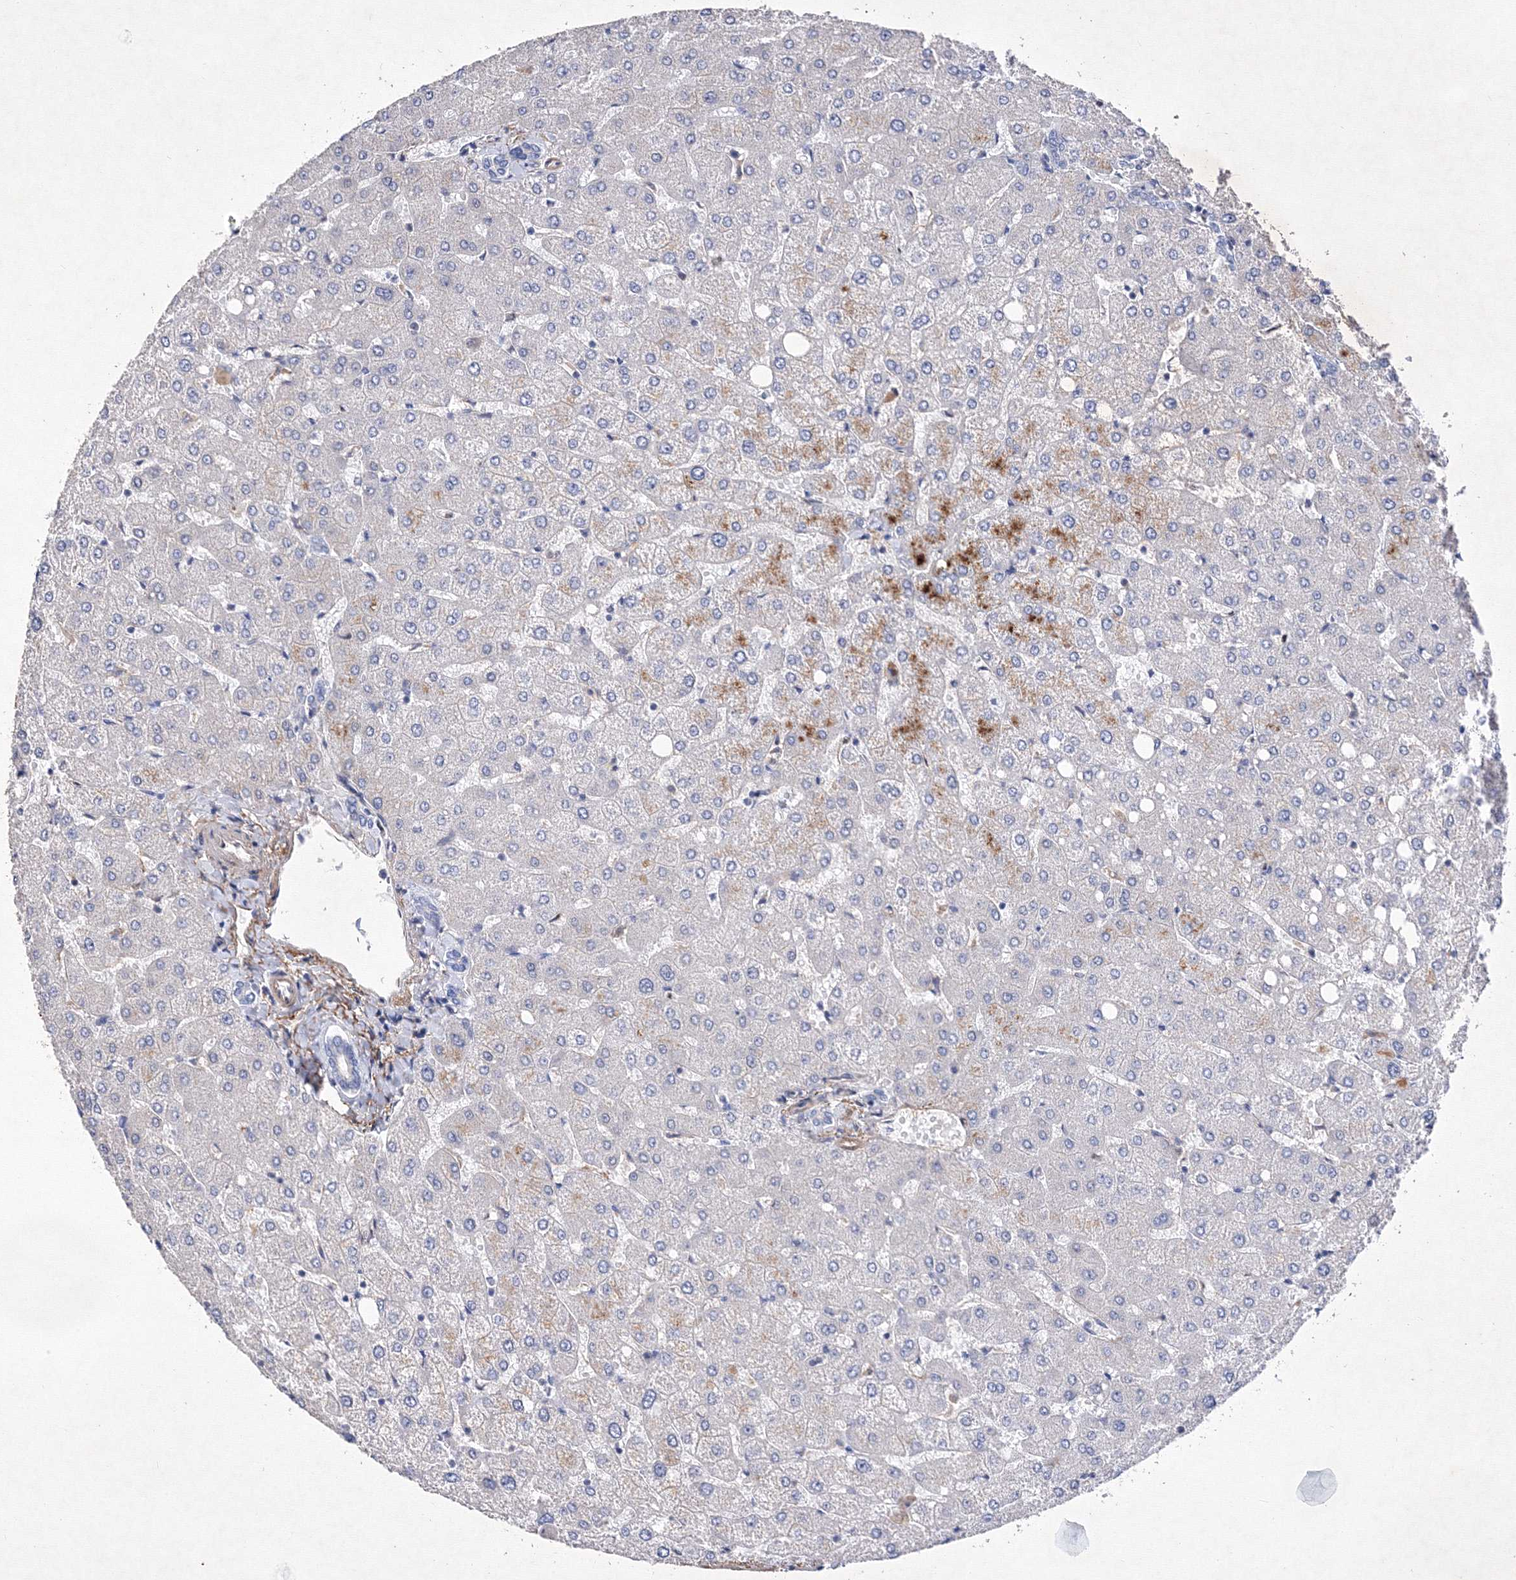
{"staining": {"intensity": "negative", "quantity": "none", "location": "none"}, "tissue": "liver", "cell_type": "Cholangiocytes", "image_type": "normal", "snomed": [{"axis": "morphology", "description": "Normal tissue, NOS"}, {"axis": "topography", "description": "Liver"}], "caption": "An immunohistochemistry image of normal liver is shown. There is no staining in cholangiocytes of liver.", "gene": "SNX18", "patient": {"sex": "female", "age": 54}}